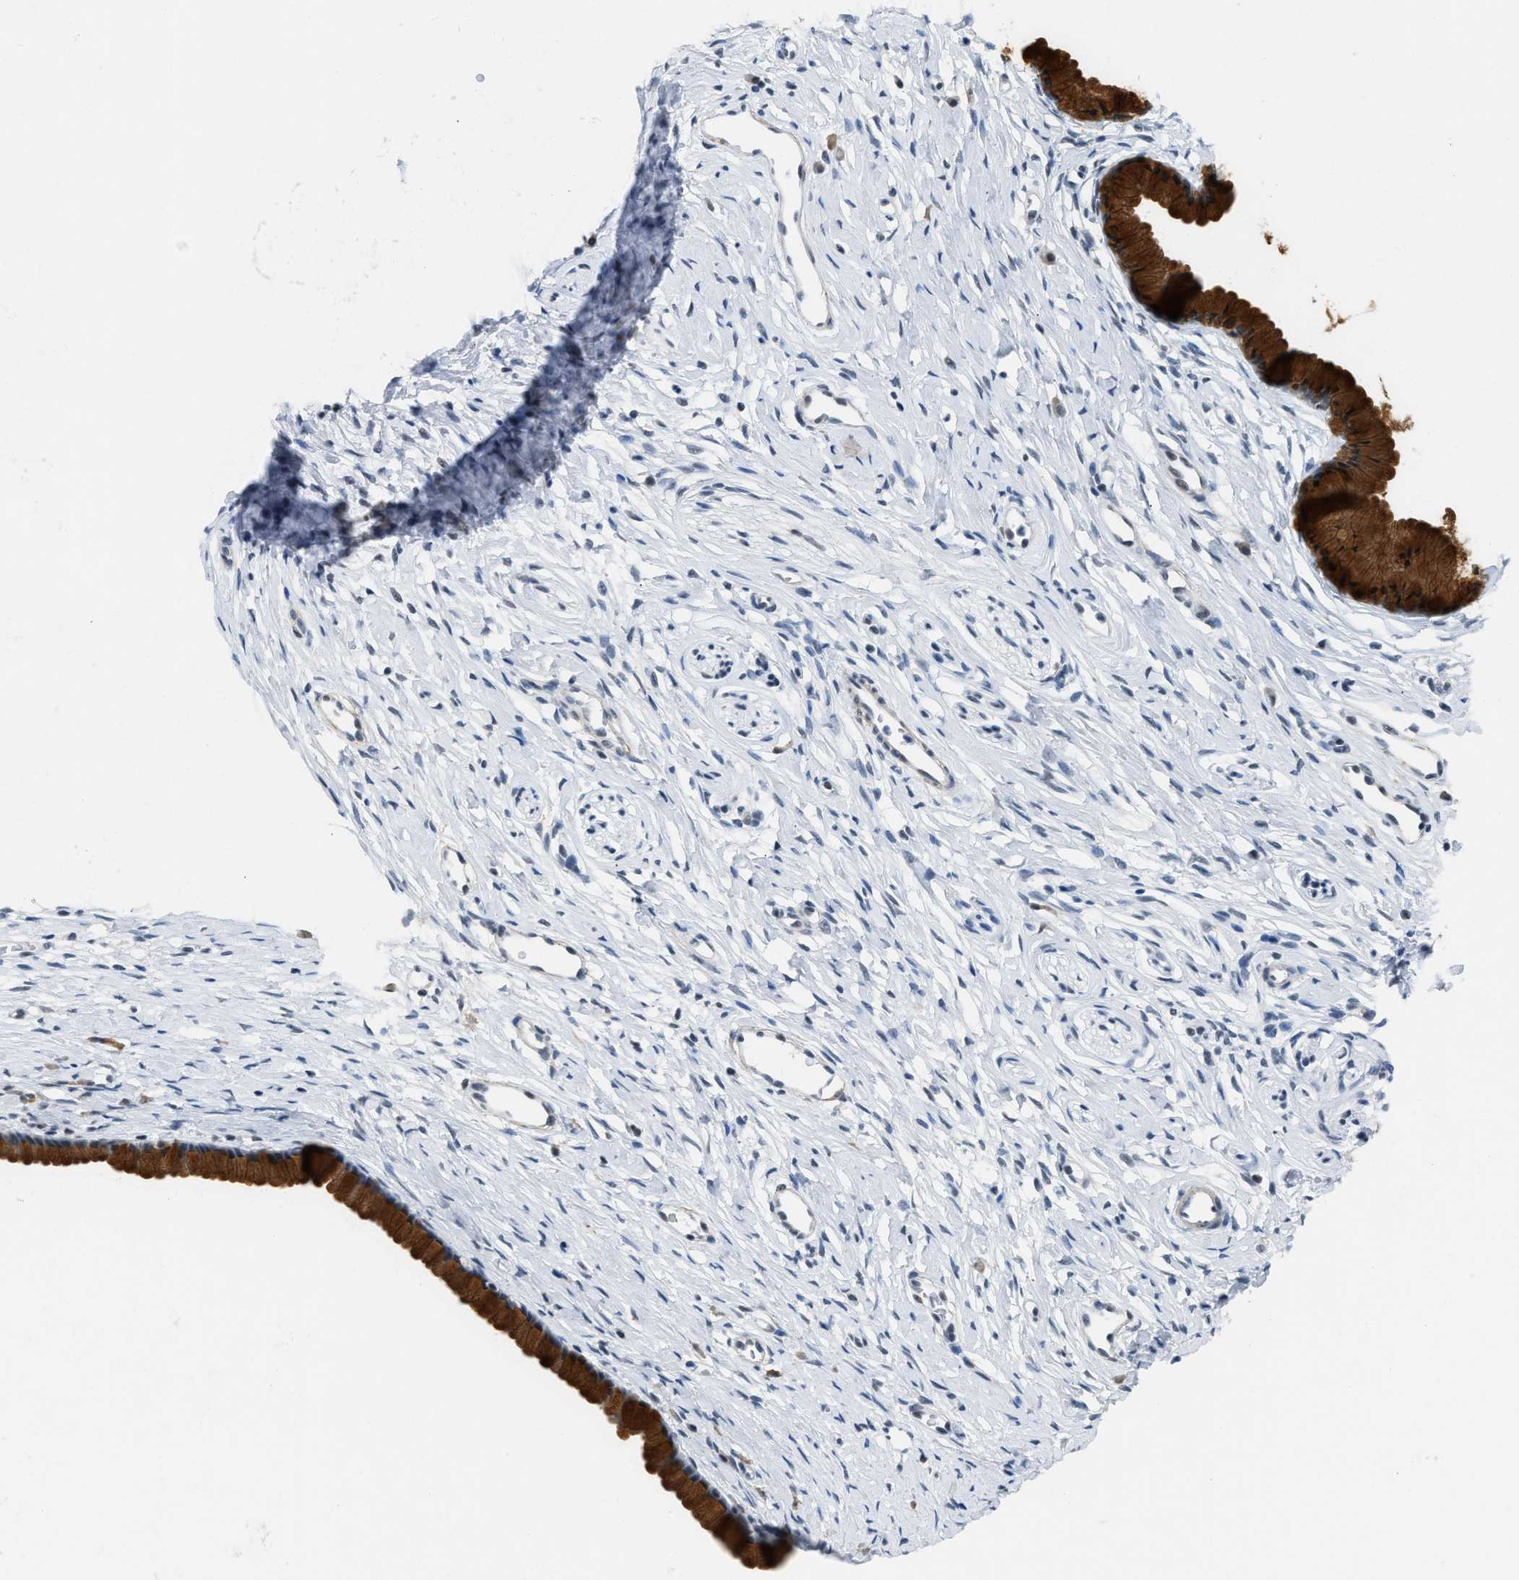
{"staining": {"intensity": "strong", "quantity": ">75%", "location": "cytoplasmic/membranous,nuclear"}, "tissue": "cervix", "cell_type": "Glandular cells", "image_type": "normal", "snomed": [{"axis": "morphology", "description": "Normal tissue, NOS"}, {"axis": "topography", "description": "Cervix"}], "caption": "Protein expression analysis of normal cervix reveals strong cytoplasmic/membranous,nuclear positivity in about >75% of glandular cells. The protein of interest is stained brown, and the nuclei are stained in blue (DAB IHC with brightfield microscopy, high magnification).", "gene": "SCAF4", "patient": {"sex": "female", "age": 77}}